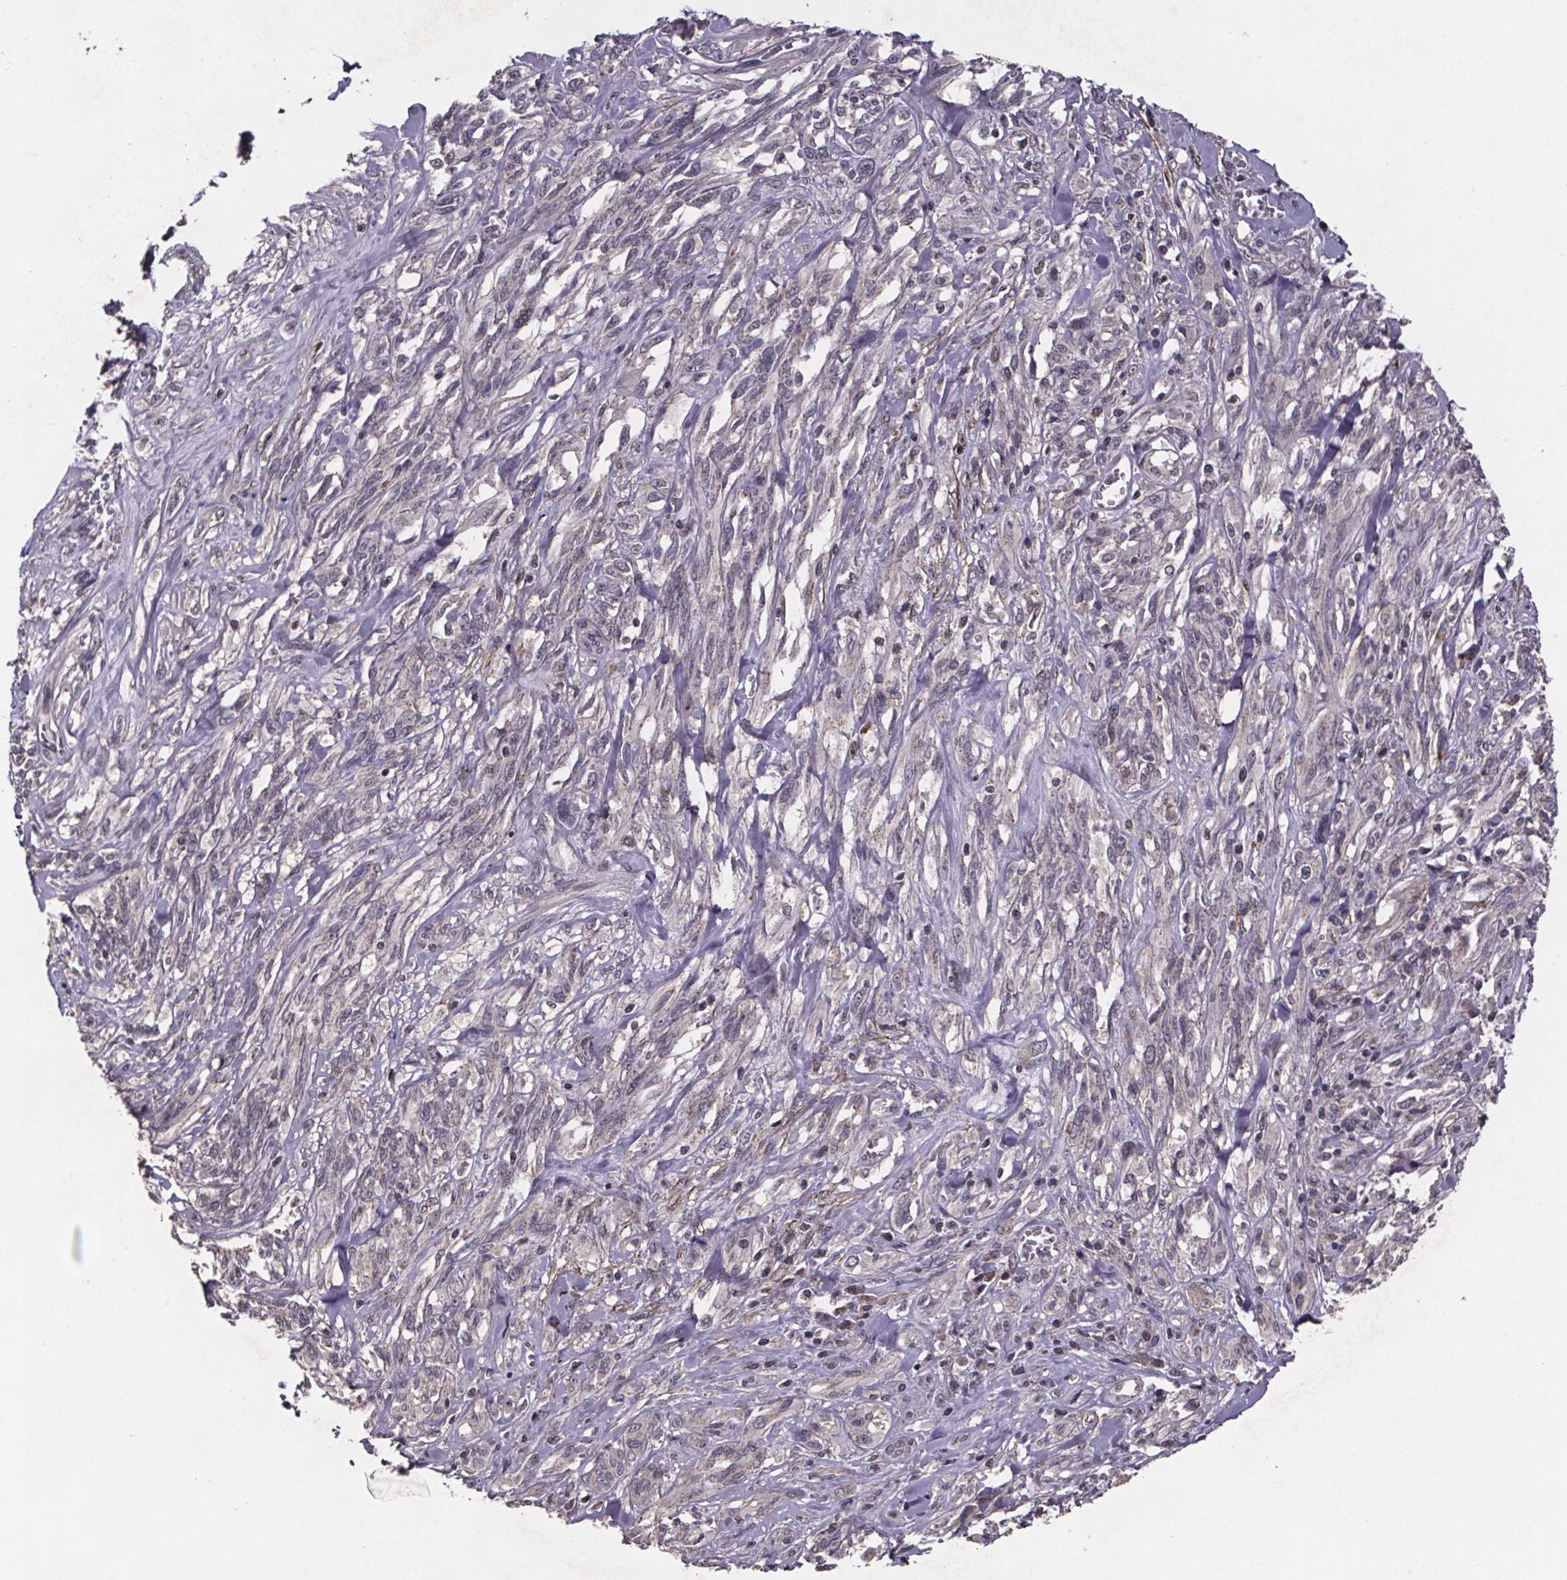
{"staining": {"intensity": "negative", "quantity": "none", "location": "none"}, "tissue": "melanoma", "cell_type": "Tumor cells", "image_type": "cancer", "snomed": [{"axis": "morphology", "description": "Malignant melanoma, NOS"}, {"axis": "topography", "description": "Skin"}], "caption": "Tumor cells are negative for brown protein staining in malignant melanoma.", "gene": "PALLD", "patient": {"sex": "female", "age": 91}}